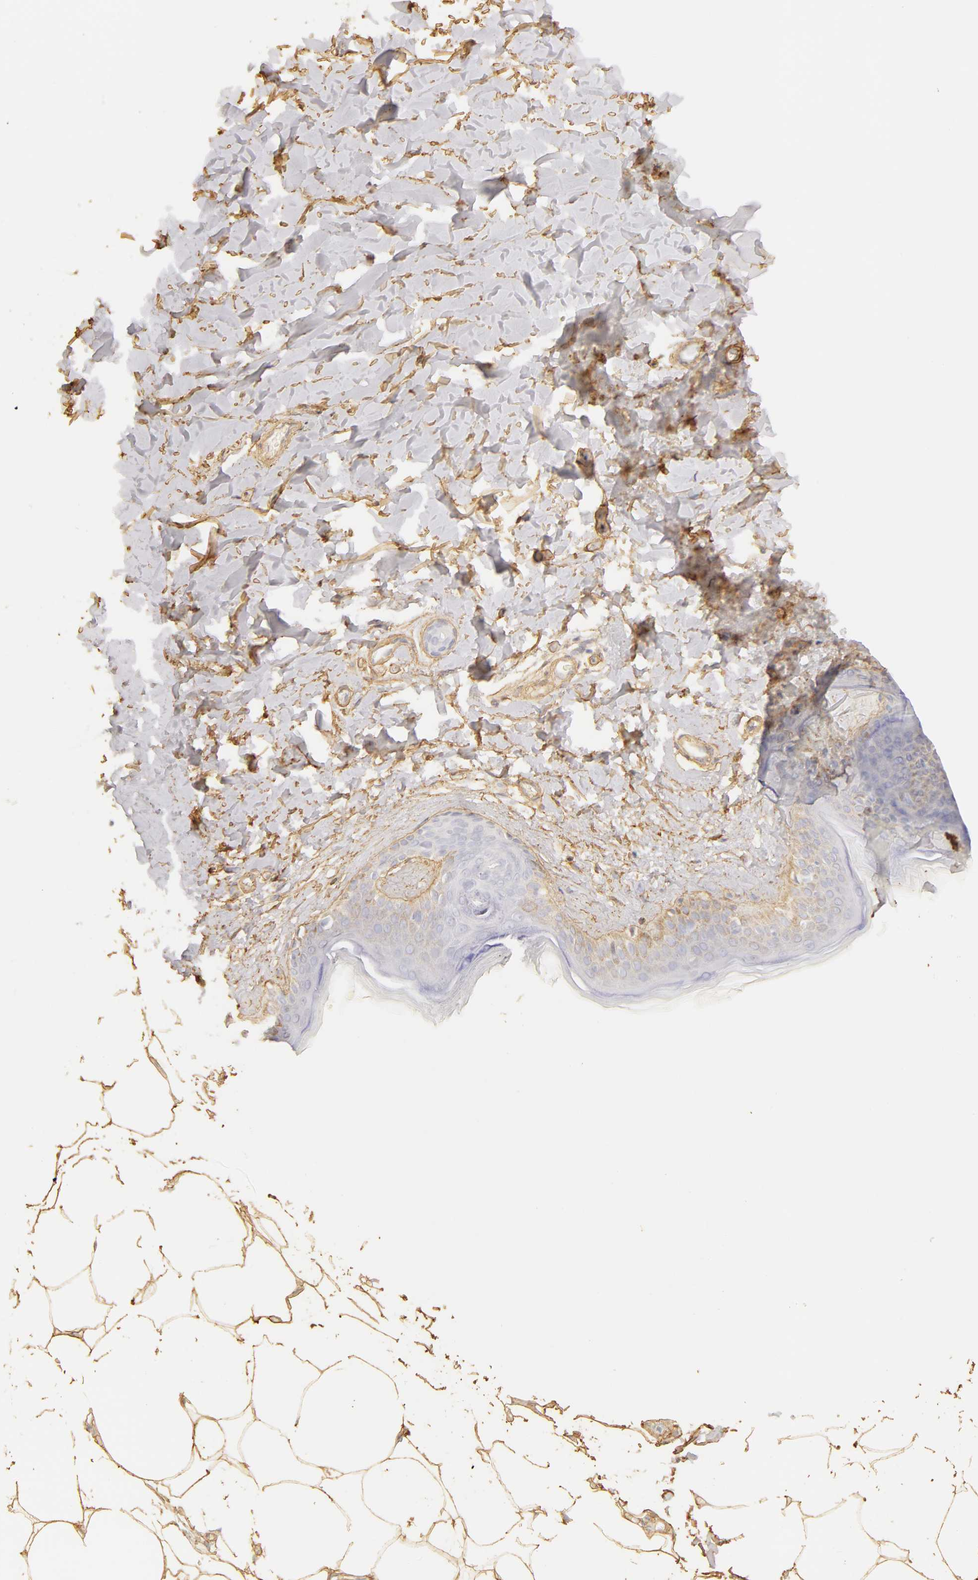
{"staining": {"intensity": "moderate", "quantity": ">75%", "location": "cytoplasmic/membranous"}, "tissue": "skin", "cell_type": "Fibroblasts", "image_type": "normal", "snomed": [{"axis": "morphology", "description": "Normal tissue, NOS"}, {"axis": "topography", "description": "Skin"}], "caption": "Protein positivity by IHC exhibits moderate cytoplasmic/membranous staining in approximately >75% of fibroblasts in normal skin. Immunohistochemistry (ihc) stains the protein of interest in brown and the nuclei are stained blue.", "gene": "COL4A1", "patient": {"sex": "female", "age": 56}}